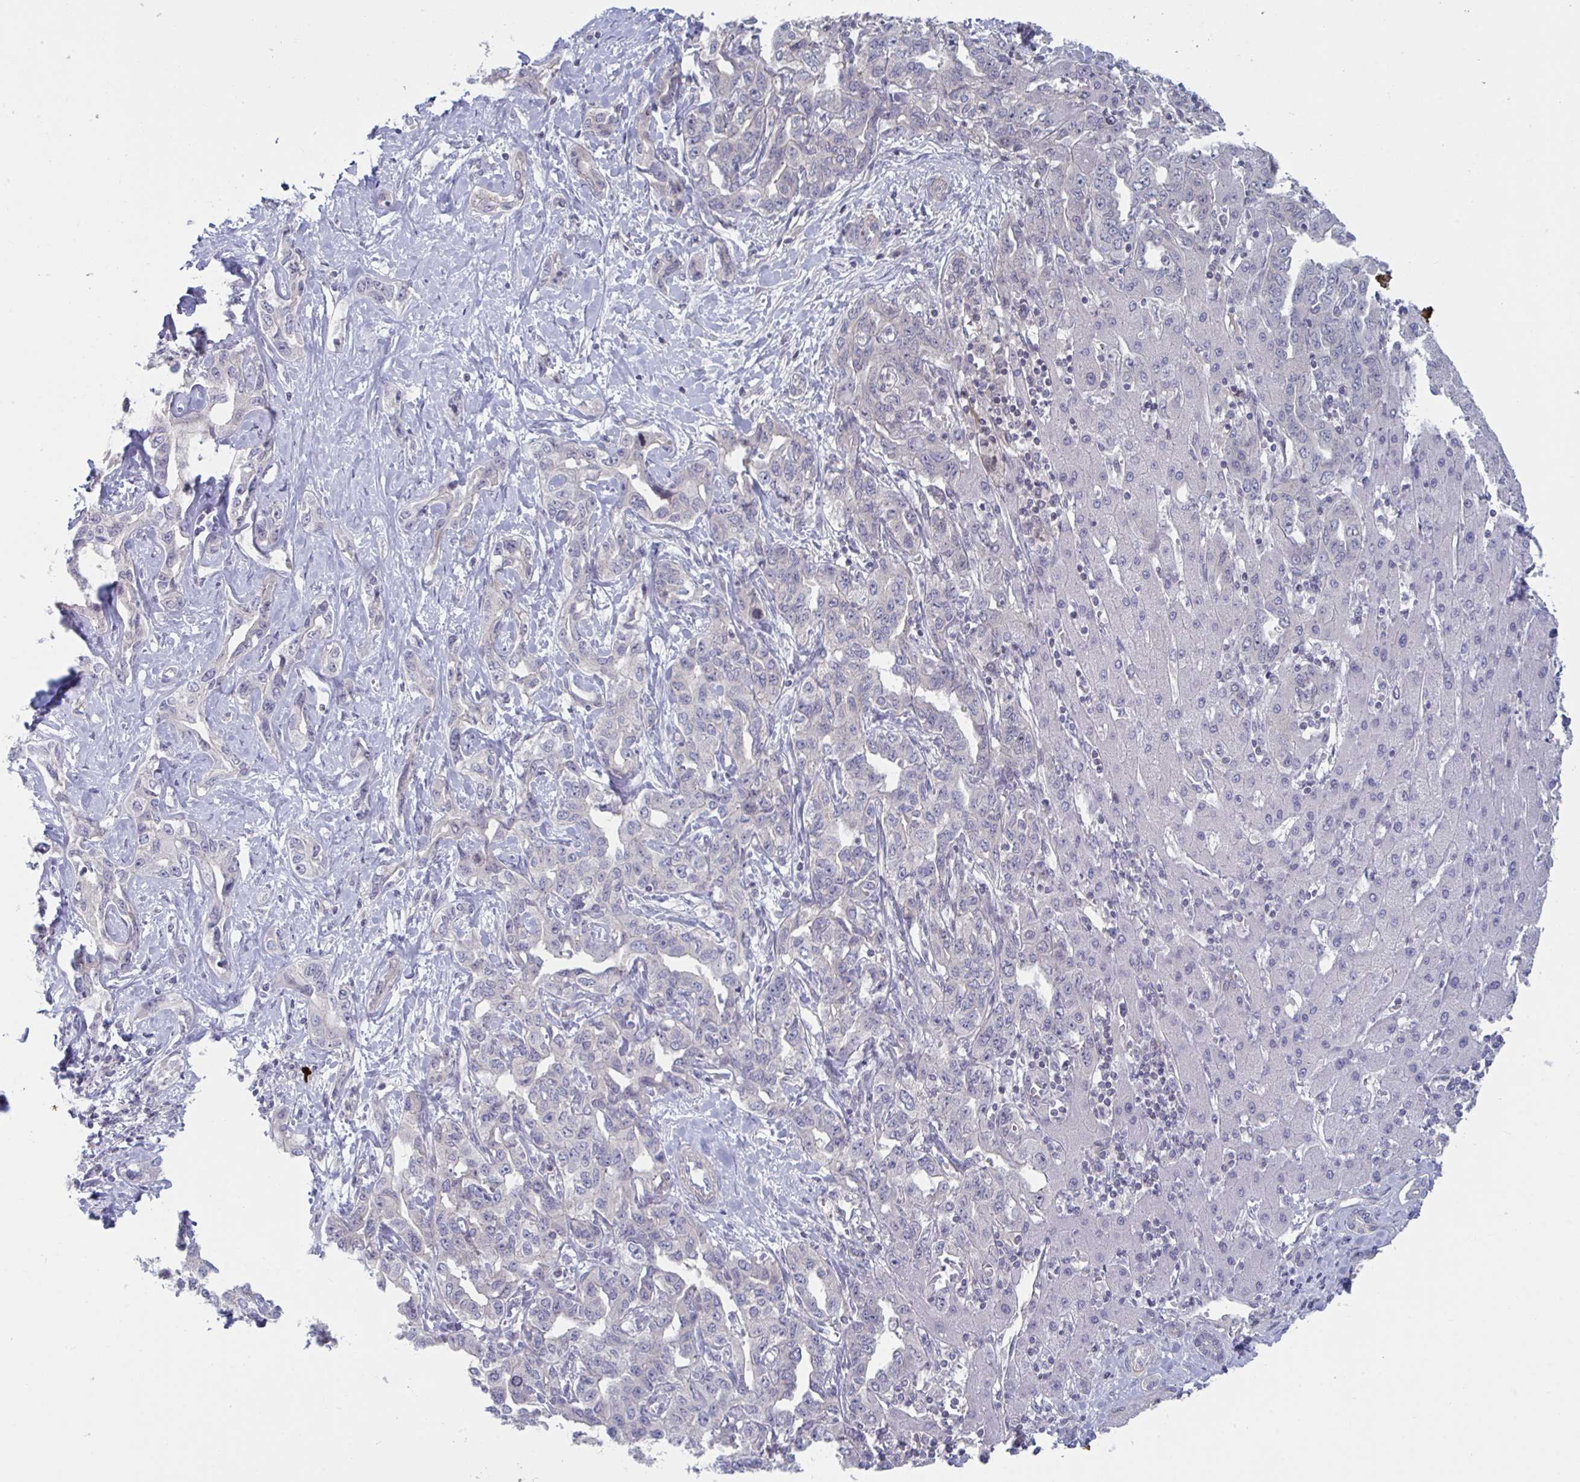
{"staining": {"intensity": "negative", "quantity": "none", "location": "none"}, "tissue": "liver cancer", "cell_type": "Tumor cells", "image_type": "cancer", "snomed": [{"axis": "morphology", "description": "Cholangiocarcinoma"}, {"axis": "topography", "description": "Liver"}], "caption": "An image of human liver cancer (cholangiocarcinoma) is negative for staining in tumor cells. (DAB IHC, high magnification).", "gene": "STK26", "patient": {"sex": "male", "age": 59}}